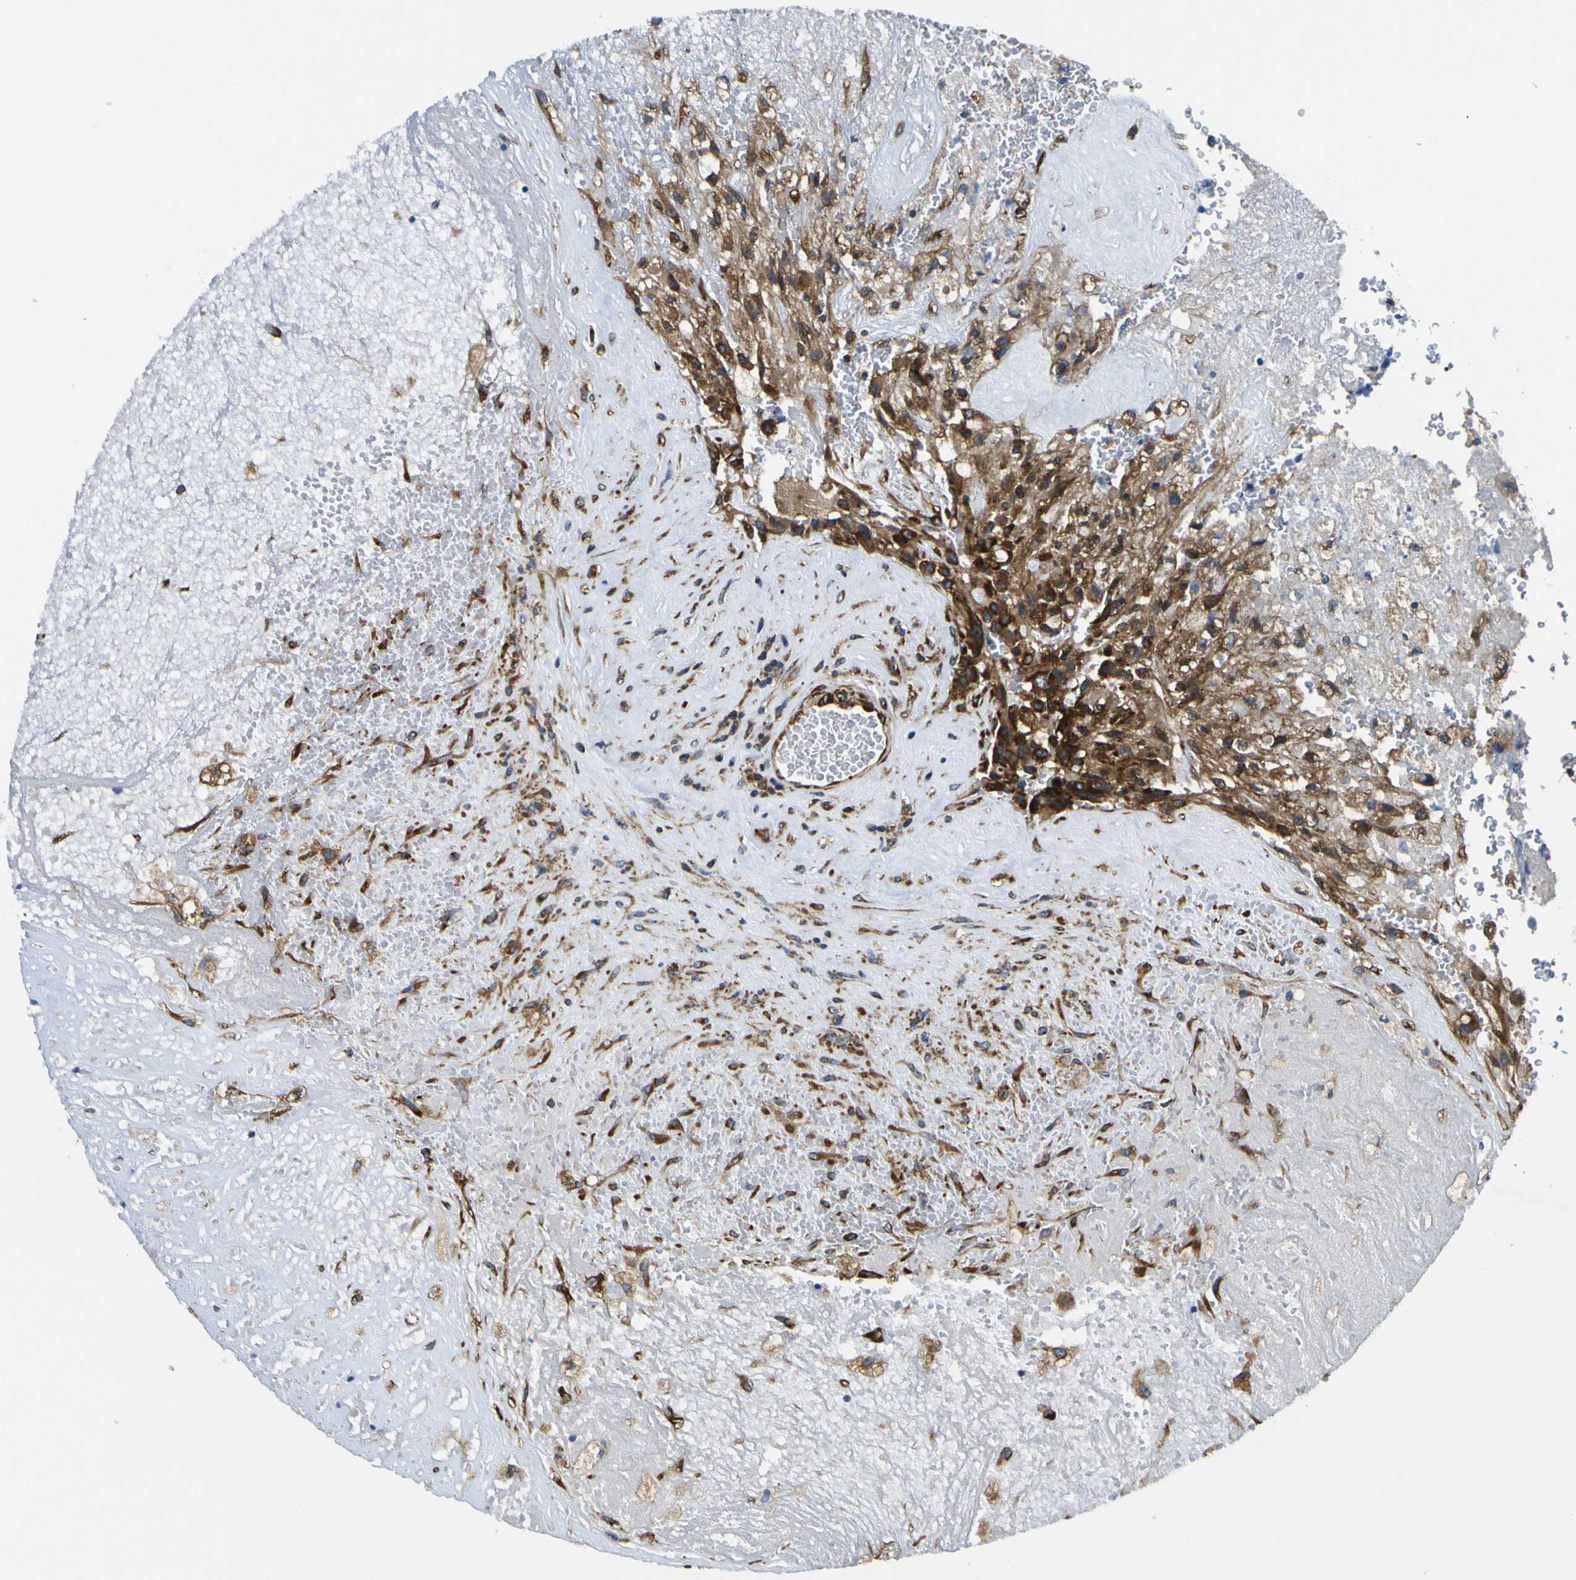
{"staining": {"intensity": "strong", "quantity": ">75%", "location": "cytoplasmic/membranous"}, "tissue": "glioma", "cell_type": "Tumor cells", "image_type": "cancer", "snomed": [{"axis": "morphology", "description": "Normal tissue, NOS"}, {"axis": "morphology", "description": "Glioma, malignant, High grade"}, {"axis": "topography", "description": "Cerebral cortex"}], "caption": "DAB immunohistochemical staining of glioma displays strong cytoplasmic/membranous protein staining in approximately >75% of tumor cells. The staining is performed using DAB (3,3'-diaminobenzidine) brown chromogen to label protein expression. The nuclei are counter-stained blue using hematoxylin.", "gene": "RPSA", "patient": {"sex": "male", "age": 56}}